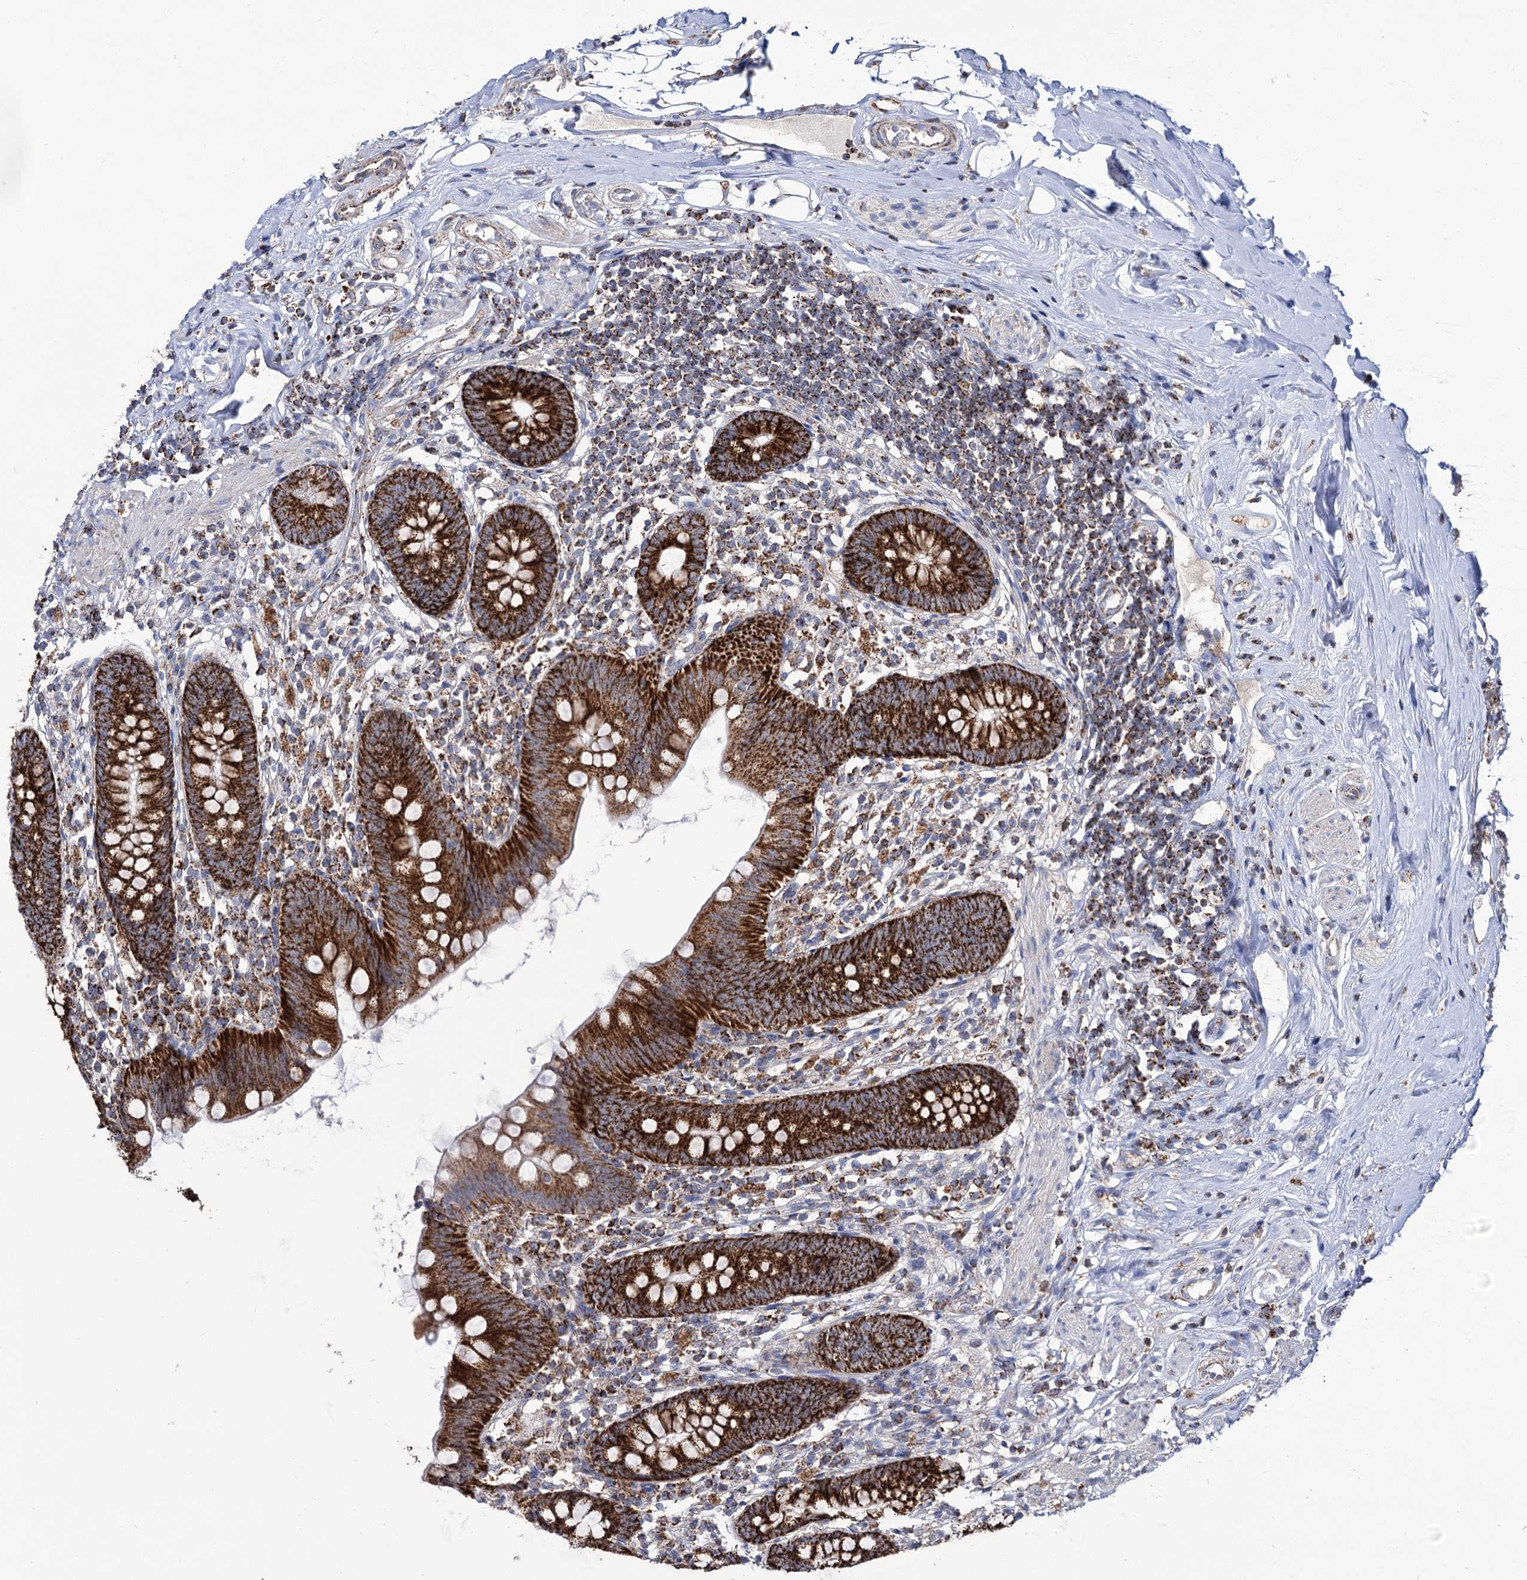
{"staining": {"intensity": "strong", "quantity": ">75%", "location": "cytoplasmic/membranous"}, "tissue": "appendix", "cell_type": "Glandular cells", "image_type": "normal", "snomed": [{"axis": "morphology", "description": "Normal tissue, NOS"}, {"axis": "topography", "description": "Appendix"}], "caption": "Protein positivity by immunohistochemistry (IHC) shows strong cytoplasmic/membranous expression in approximately >75% of glandular cells in benign appendix.", "gene": "ABHD10", "patient": {"sex": "female", "age": 62}}